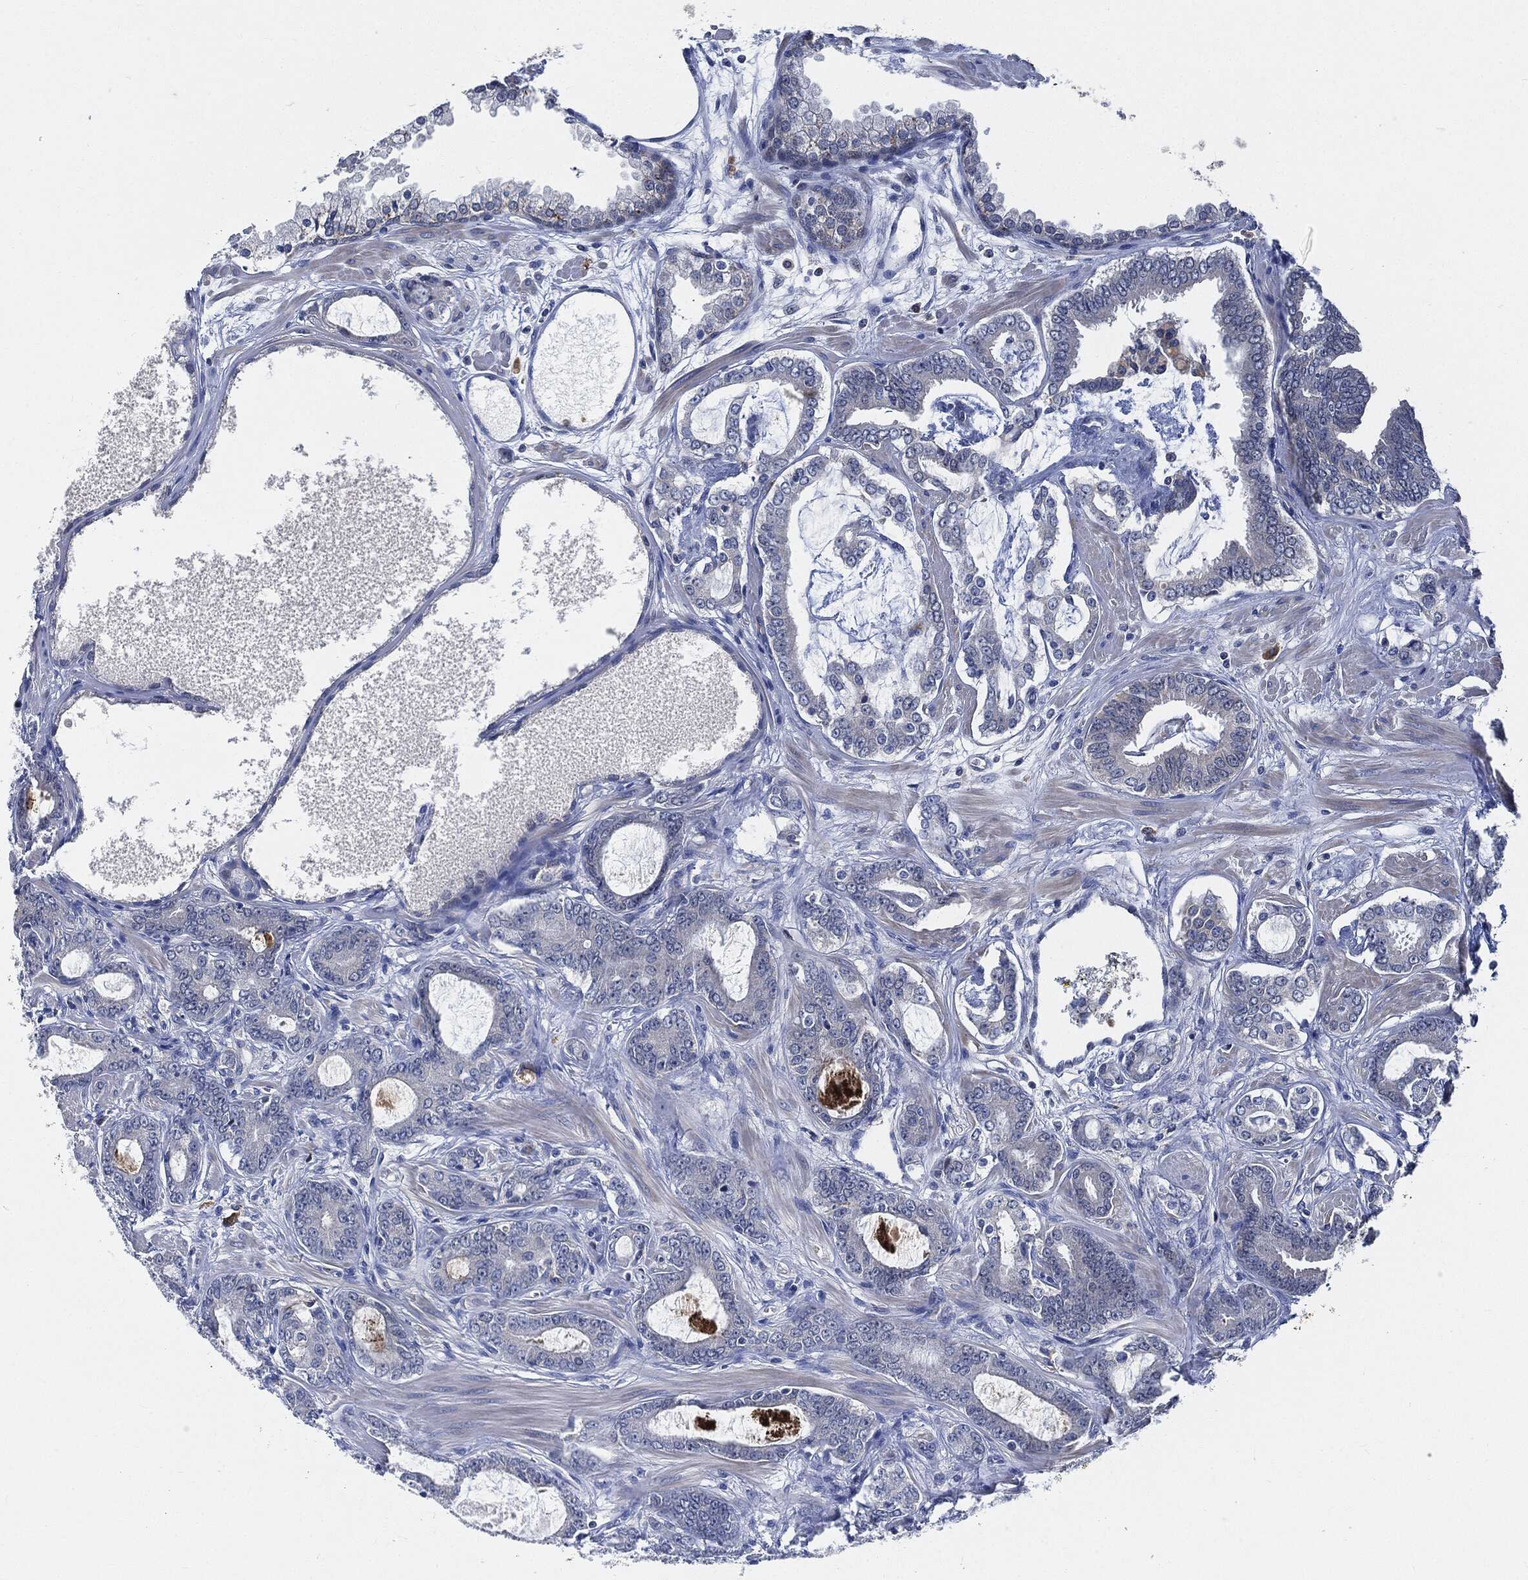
{"staining": {"intensity": "negative", "quantity": "none", "location": "none"}, "tissue": "prostate cancer", "cell_type": "Tumor cells", "image_type": "cancer", "snomed": [{"axis": "morphology", "description": "Adenocarcinoma, NOS"}, {"axis": "topography", "description": "Prostate"}], "caption": "Tumor cells are negative for protein expression in human prostate cancer.", "gene": "VSIG4", "patient": {"sex": "male", "age": 55}}